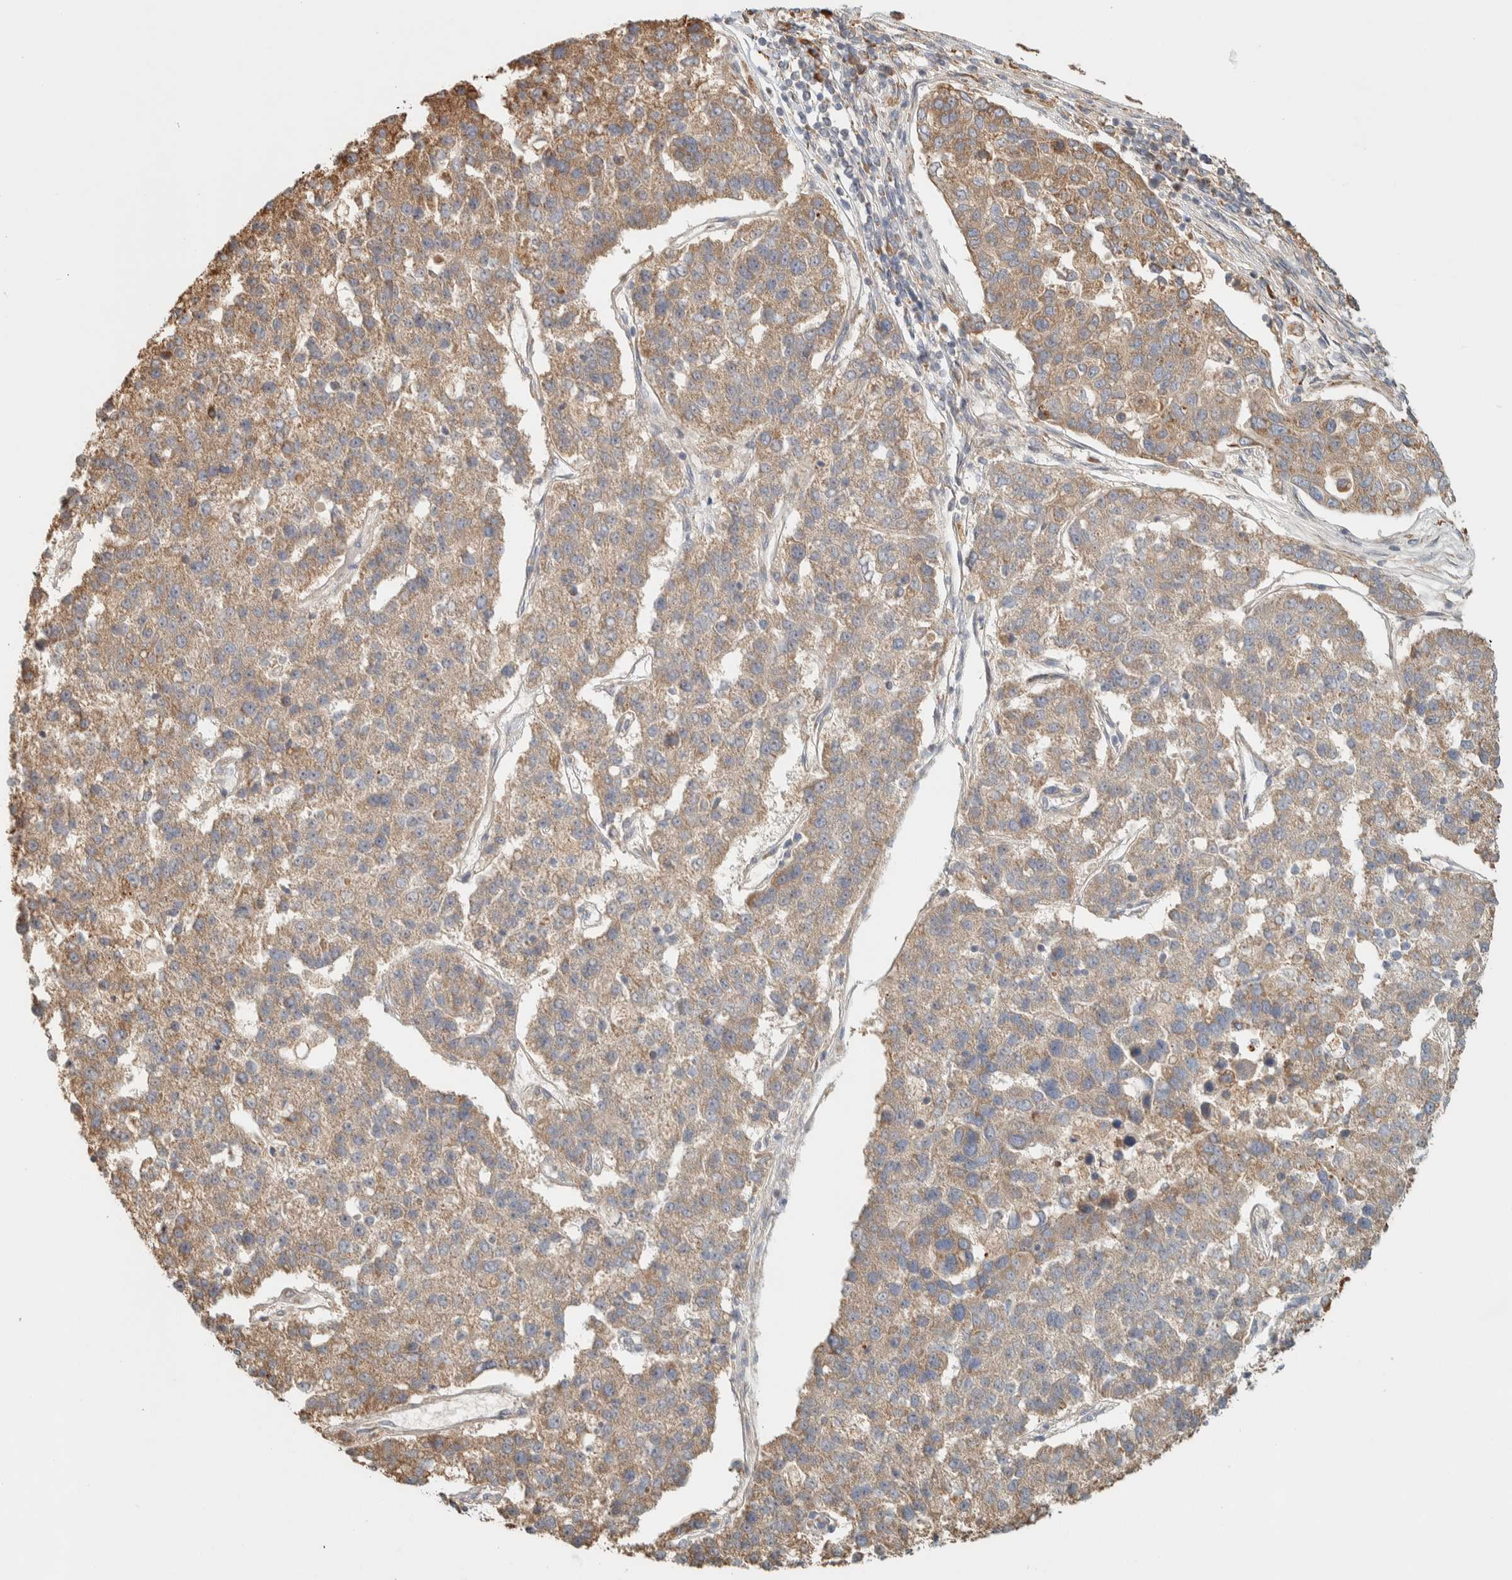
{"staining": {"intensity": "moderate", "quantity": "25%-75%", "location": "cytoplasmic/membranous"}, "tissue": "pancreatic cancer", "cell_type": "Tumor cells", "image_type": "cancer", "snomed": [{"axis": "morphology", "description": "Adenocarcinoma, NOS"}, {"axis": "topography", "description": "Pancreas"}], "caption": "Tumor cells reveal moderate cytoplasmic/membranous expression in approximately 25%-75% of cells in adenocarcinoma (pancreatic).", "gene": "RAB11FIP1", "patient": {"sex": "female", "age": 61}}